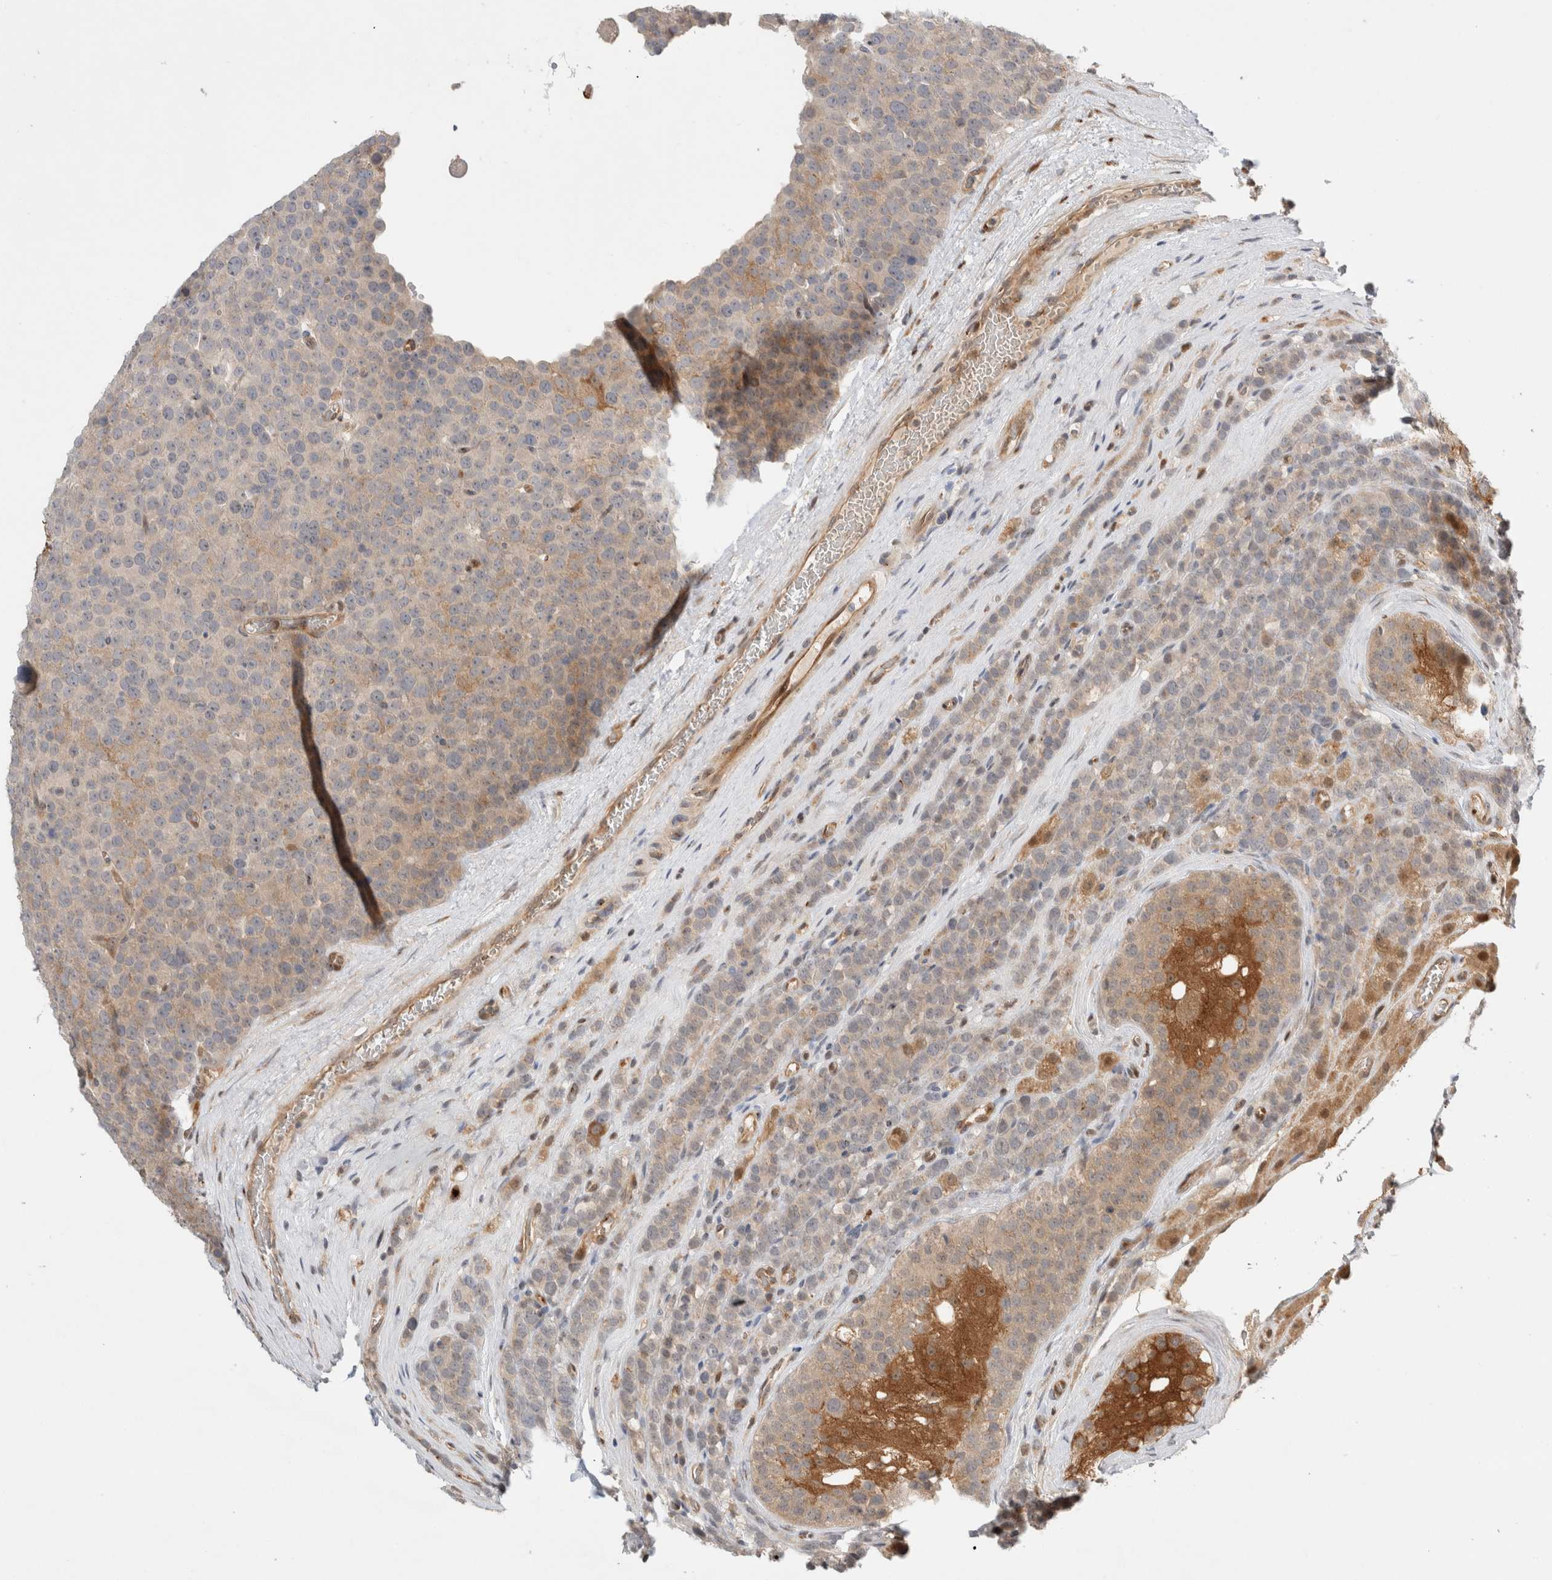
{"staining": {"intensity": "weak", "quantity": "<25%", "location": "cytoplasmic/membranous"}, "tissue": "testis cancer", "cell_type": "Tumor cells", "image_type": "cancer", "snomed": [{"axis": "morphology", "description": "Seminoma, NOS"}, {"axis": "topography", "description": "Testis"}], "caption": "Tumor cells are negative for protein expression in human testis seminoma.", "gene": "OTUD6B", "patient": {"sex": "male", "age": 71}}